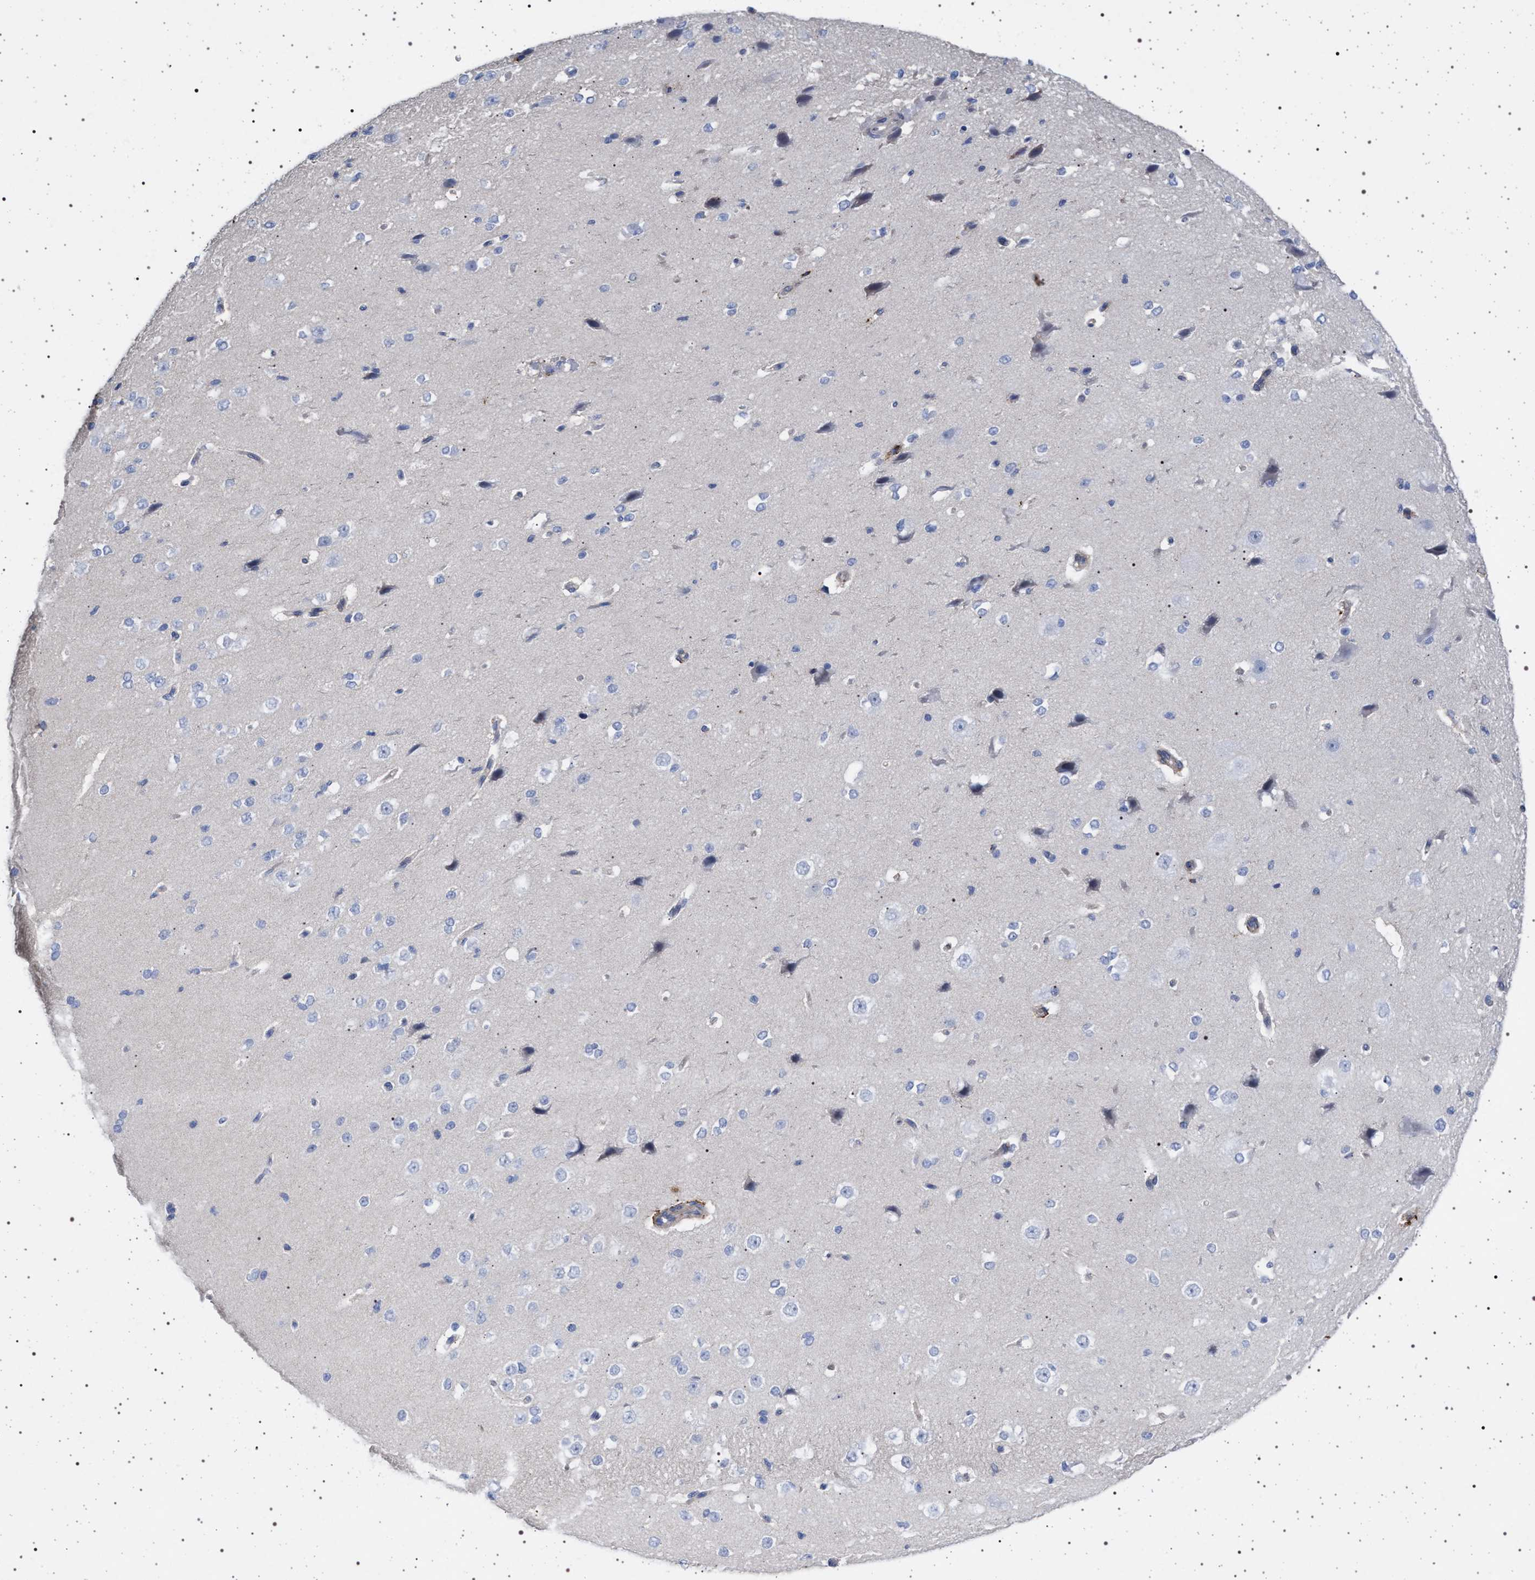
{"staining": {"intensity": "weak", "quantity": ">75%", "location": "cytoplasmic/membranous"}, "tissue": "cerebral cortex", "cell_type": "Endothelial cells", "image_type": "normal", "snomed": [{"axis": "morphology", "description": "Normal tissue, NOS"}, {"axis": "morphology", "description": "Developmental malformation"}, {"axis": "topography", "description": "Cerebral cortex"}], "caption": "Immunohistochemical staining of benign human cerebral cortex demonstrates low levels of weak cytoplasmic/membranous expression in about >75% of endothelial cells. (Stains: DAB (3,3'-diaminobenzidine) in brown, nuclei in blue, Microscopy: brightfield microscopy at high magnification).", "gene": "PLG", "patient": {"sex": "female", "age": 30}}